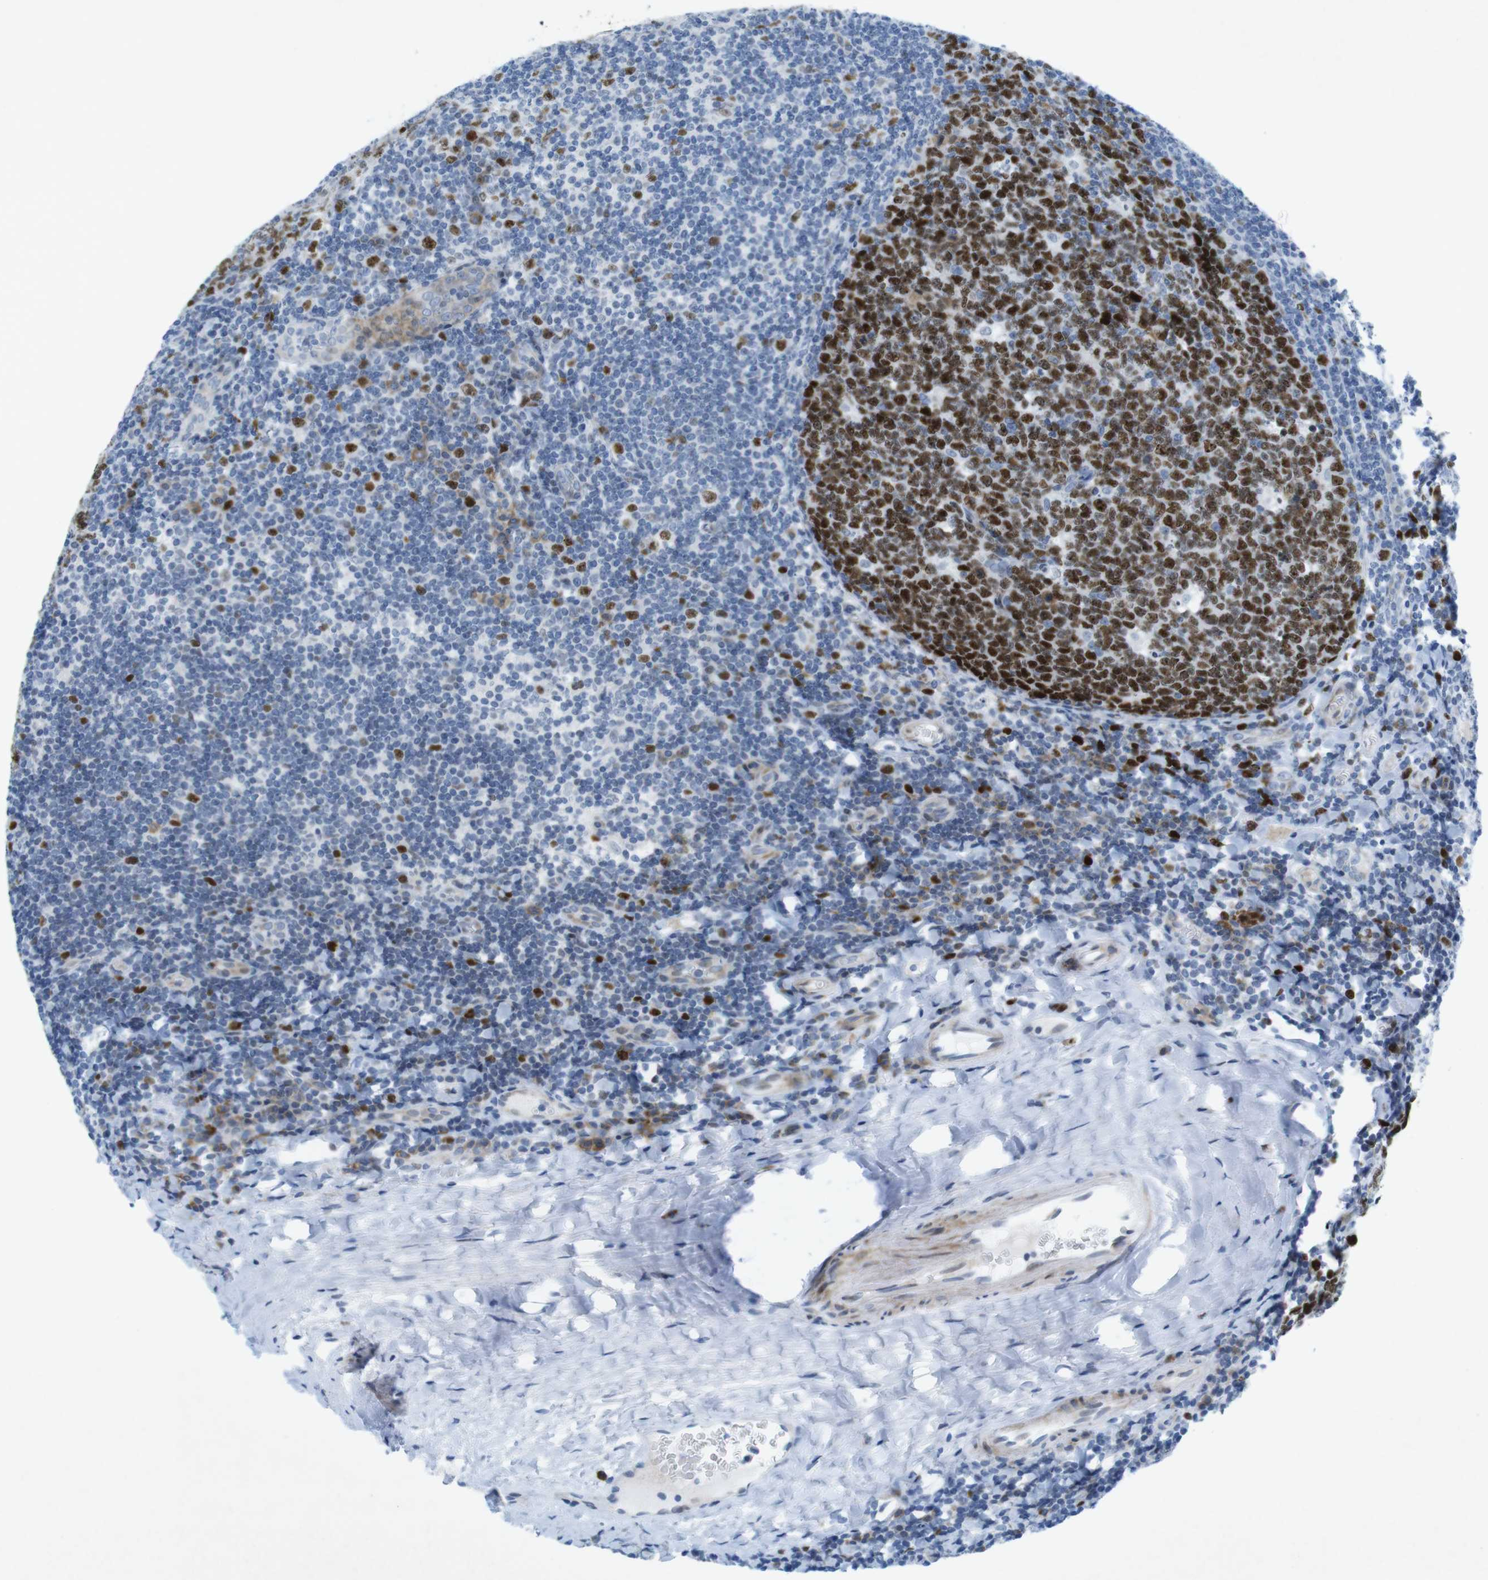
{"staining": {"intensity": "strong", "quantity": ">75%", "location": "nuclear"}, "tissue": "tonsil", "cell_type": "Germinal center cells", "image_type": "normal", "snomed": [{"axis": "morphology", "description": "Normal tissue, NOS"}, {"axis": "topography", "description": "Tonsil"}], "caption": "The image reveals staining of unremarkable tonsil, revealing strong nuclear protein staining (brown color) within germinal center cells.", "gene": "CHAF1A", "patient": {"sex": "male", "age": 37}}